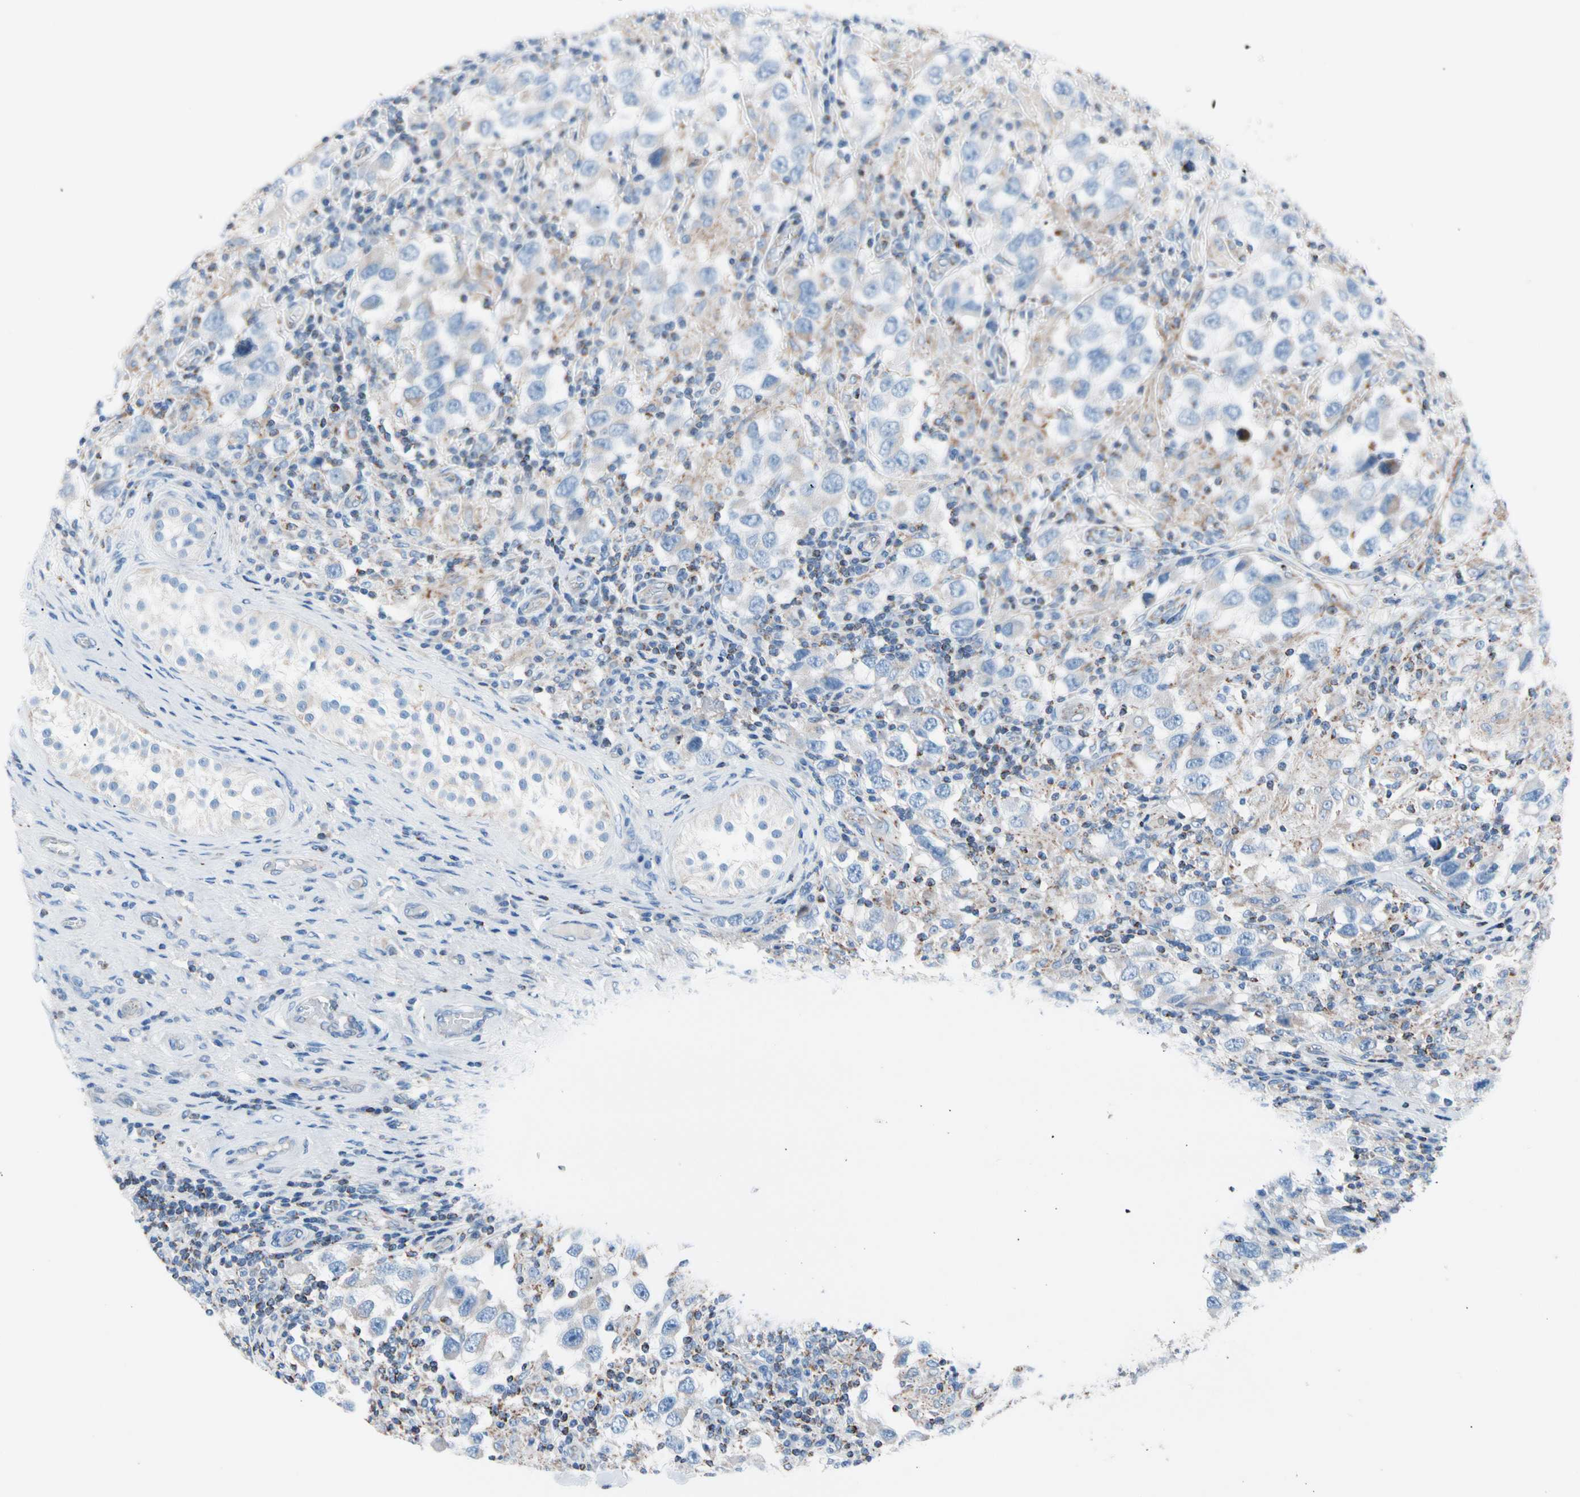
{"staining": {"intensity": "negative", "quantity": "none", "location": "none"}, "tissue": "testis cancer", "cell_type": "Tumor cells", "image_type": "cancer", "snomed": [{"axis": "morphology", "description": "Carcinoma, Embryonal, NOS"}, {"axis": "topography", "description": "Testis"}], "caption": "DAB (3,3'-diaminobenzidine) immunohistochemical staining of embryonal carcinoma (testis) shows no significant staining in tumor cells.", "gene": "HK1", "patient": {"sex": "male", "age": 21}}